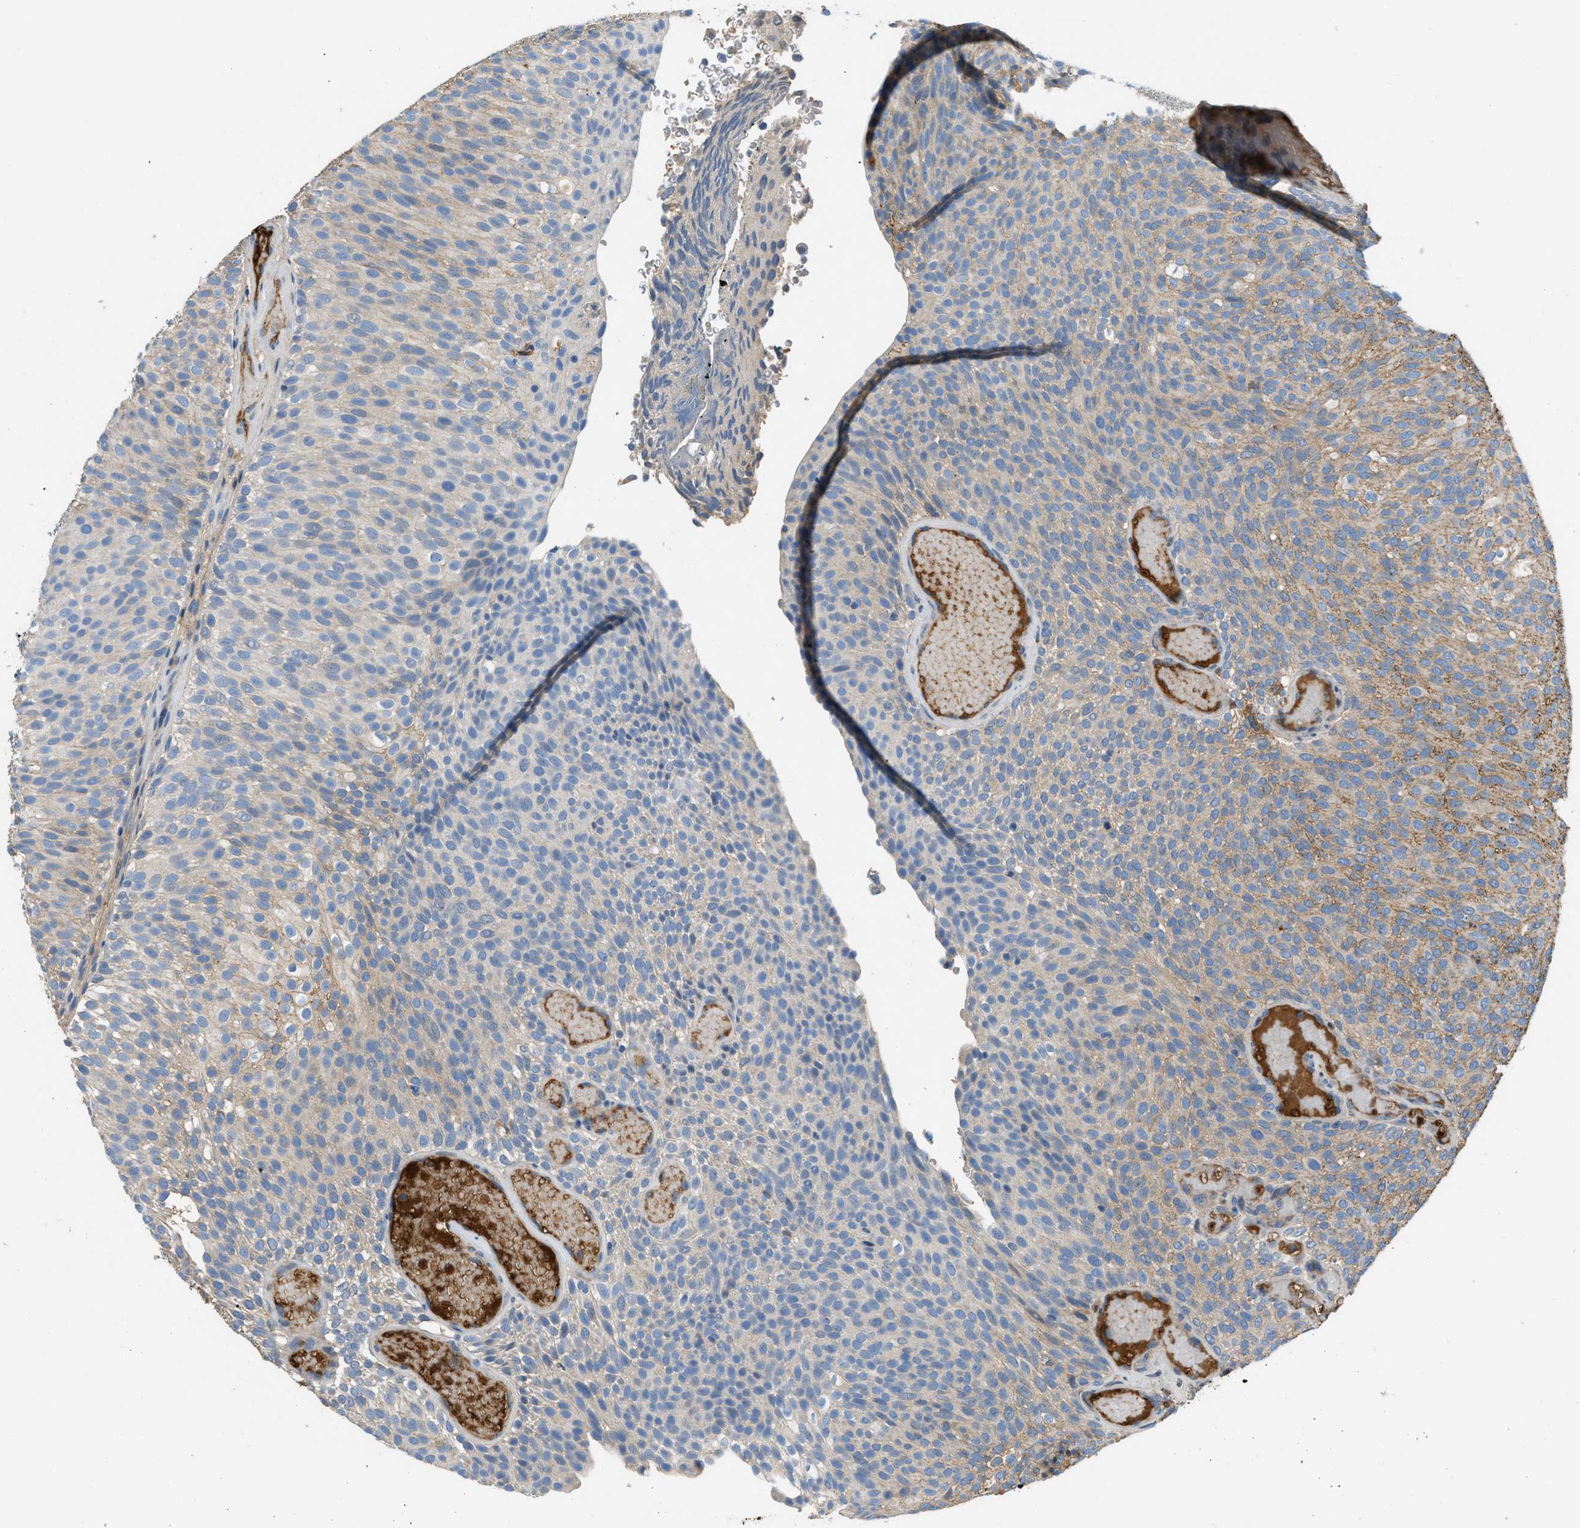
{"staining": {"intensity": "moderate", "quantity": "25%-75%", "location": "cytoplasmic/membranous"}, "tissue": "urothelial cancer", "cell_type": "Tumor cells", "image_type": "cancer", "snomed": [{"axis": "morphology", "description": "Urothelial carcinoma, Low grade"}, {"axis": "topography", "description": "Urinary bladder"}], "caption": "There is medium levels of moderate cytoplasmic/membranous expression in tumor cells of urothelial carcinoma (low-grade), as demonstrated by immunohistochemical staining (brown color).", "gene": "STC1", "patient": {"sex": "male", "age": 78}}